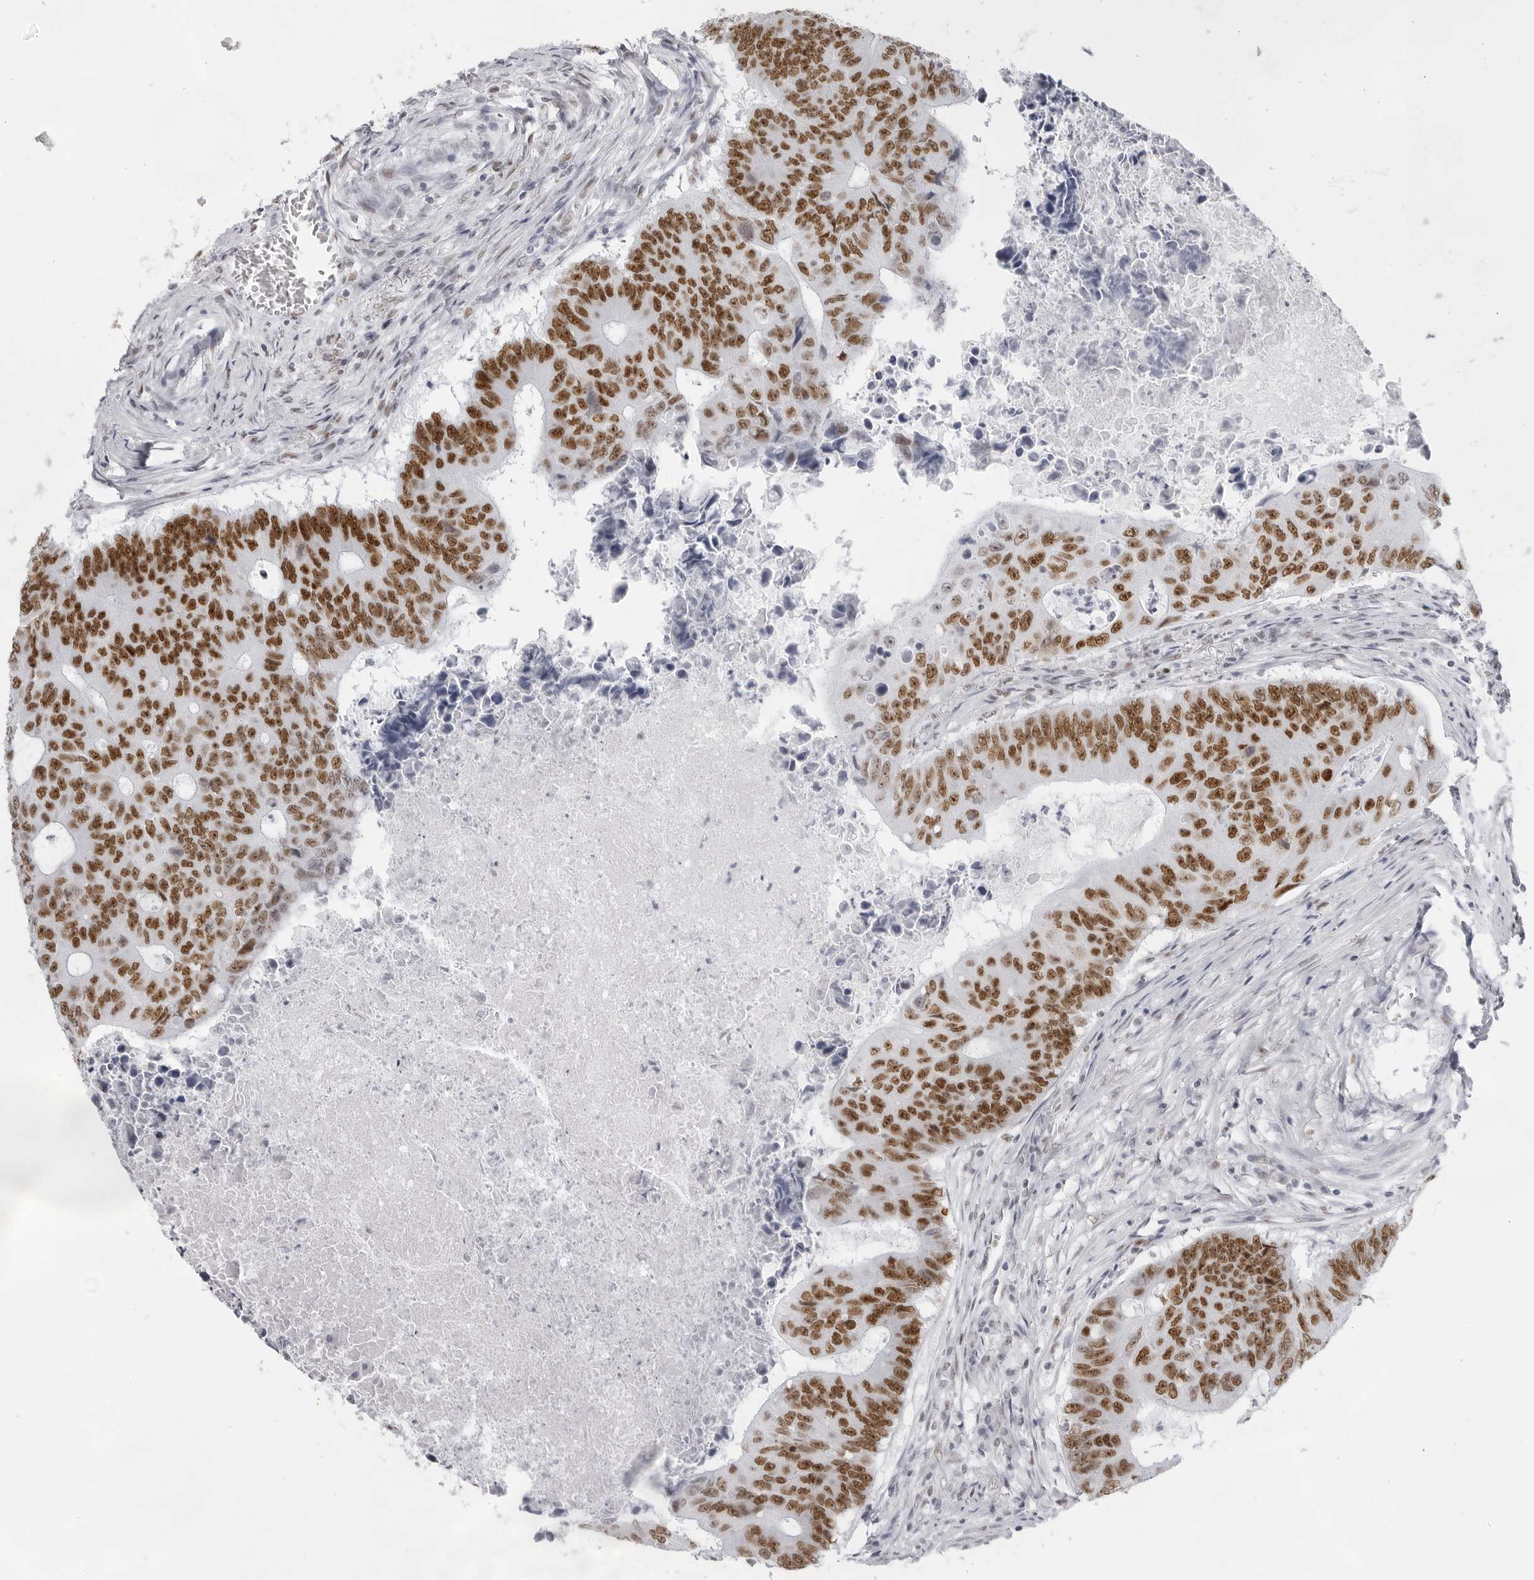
{"staining": {"intensity": "strong", "quantity": ">75%", "location": "nuclear"}, "tissue": "colorectal cancer", "cell_type": "Tumor cells", "image_type": "cancer", "snomed": [{"axis": "morphology", "description": "Adenocarcinoma, NOS"}, {"axis": "topography", "description": "Colon"}], "caption": "This image reveals IHC staining of adenocarcinoma (colorectal), with high strong nuclear positivity in approximately >75% of tumor cells.", "gene": "IRF2BP2", "patient": {"sex": "male", "age": 87}}